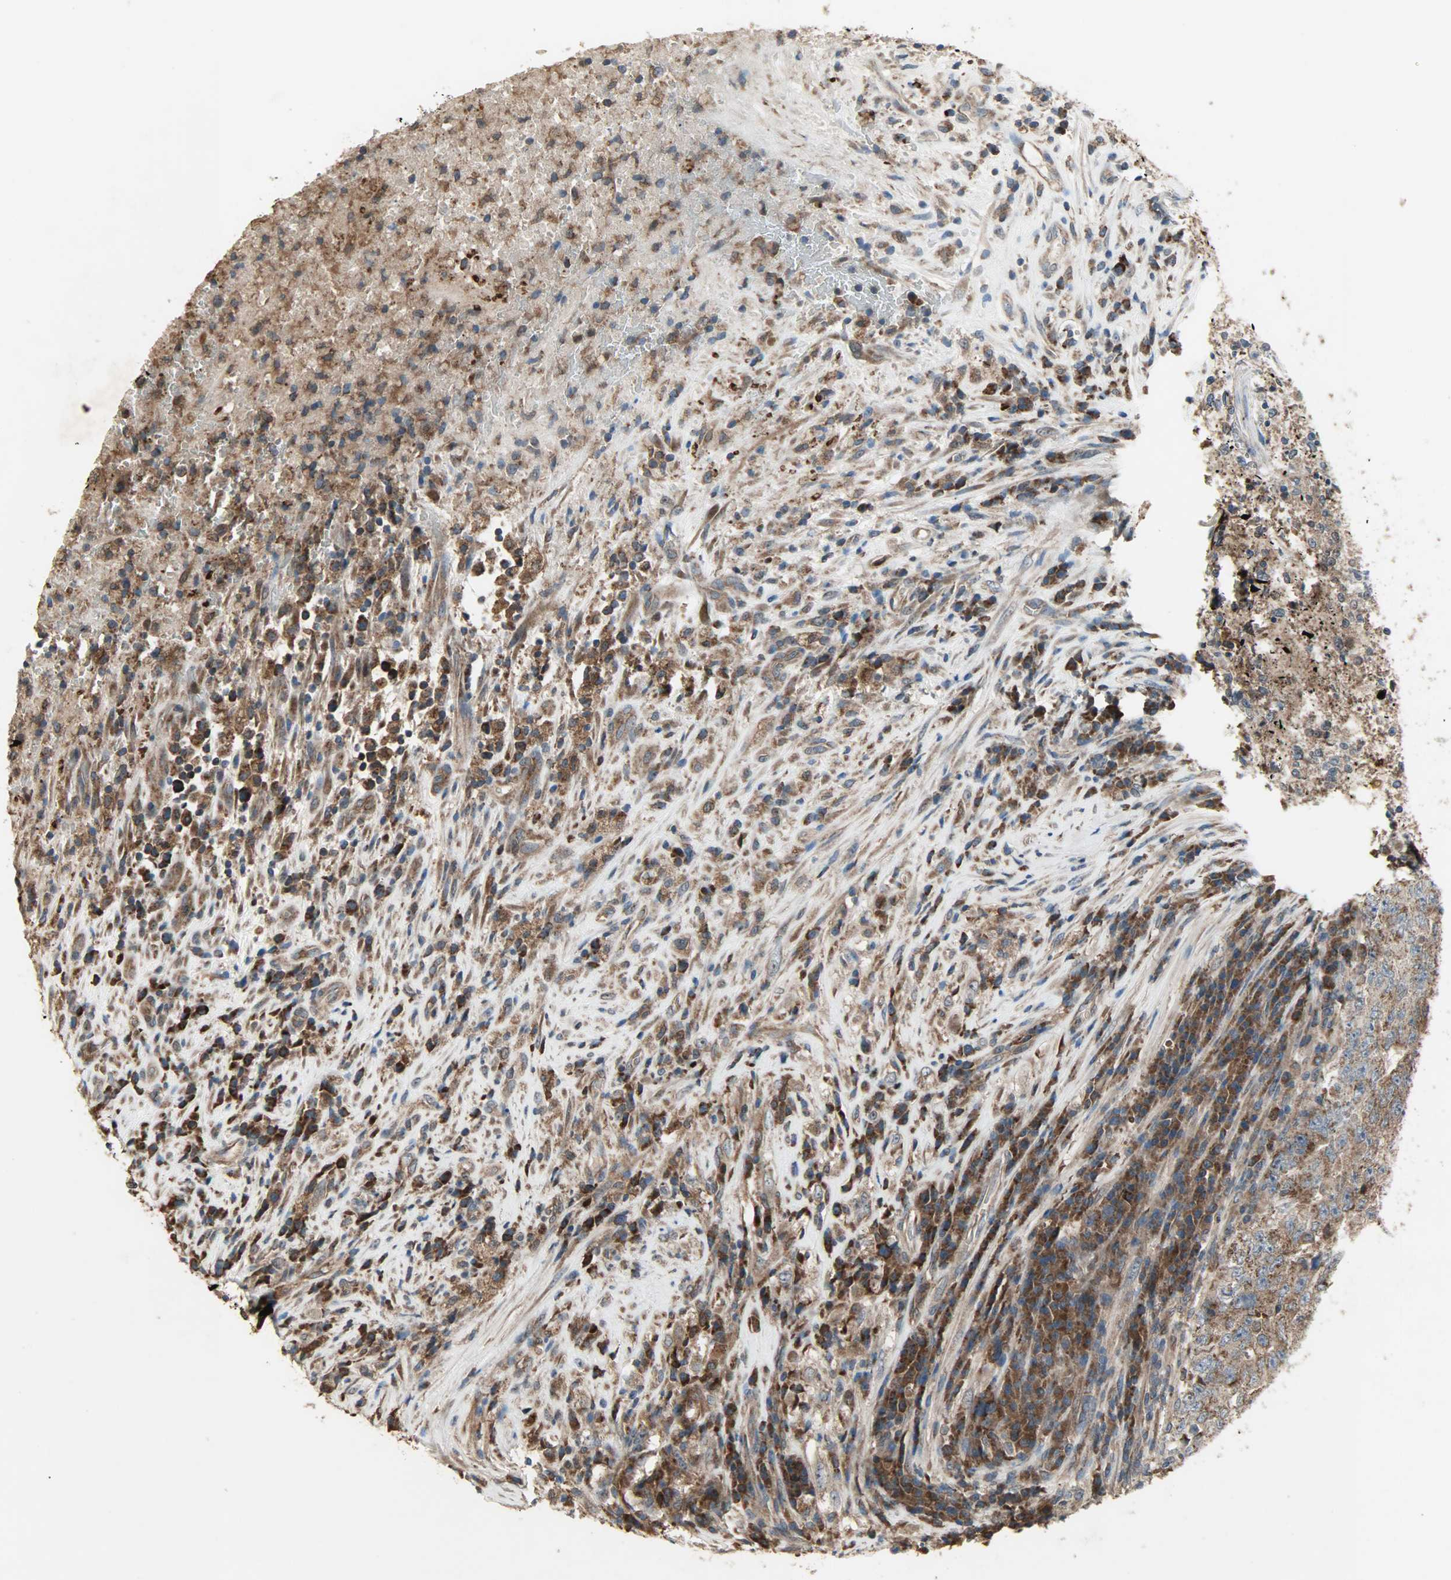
{"staining": {"intensity": "strong", "quantity": ">75%", "location": "cytoplasmic/membranous"}, "tissue": "testis cancer", "cell_type": "Tumor cells", "image_type": "cancer", "snomed": [{"axis": "morphology", "description": "Necrosis, NOS"}, {"axis": "morphology", "description": "Carcinoma, Embryonal, NOS"}, {"axis": "topography", "description": "Testis"}], "caption": "Brown immunohistochemical staining in human testis embryonal carcinoma reveals strong cytoplasmic/membranous staining in about >75% of tumor cells.", "gene": "AMT", "patient": {"sex": "male", "age": 19}}